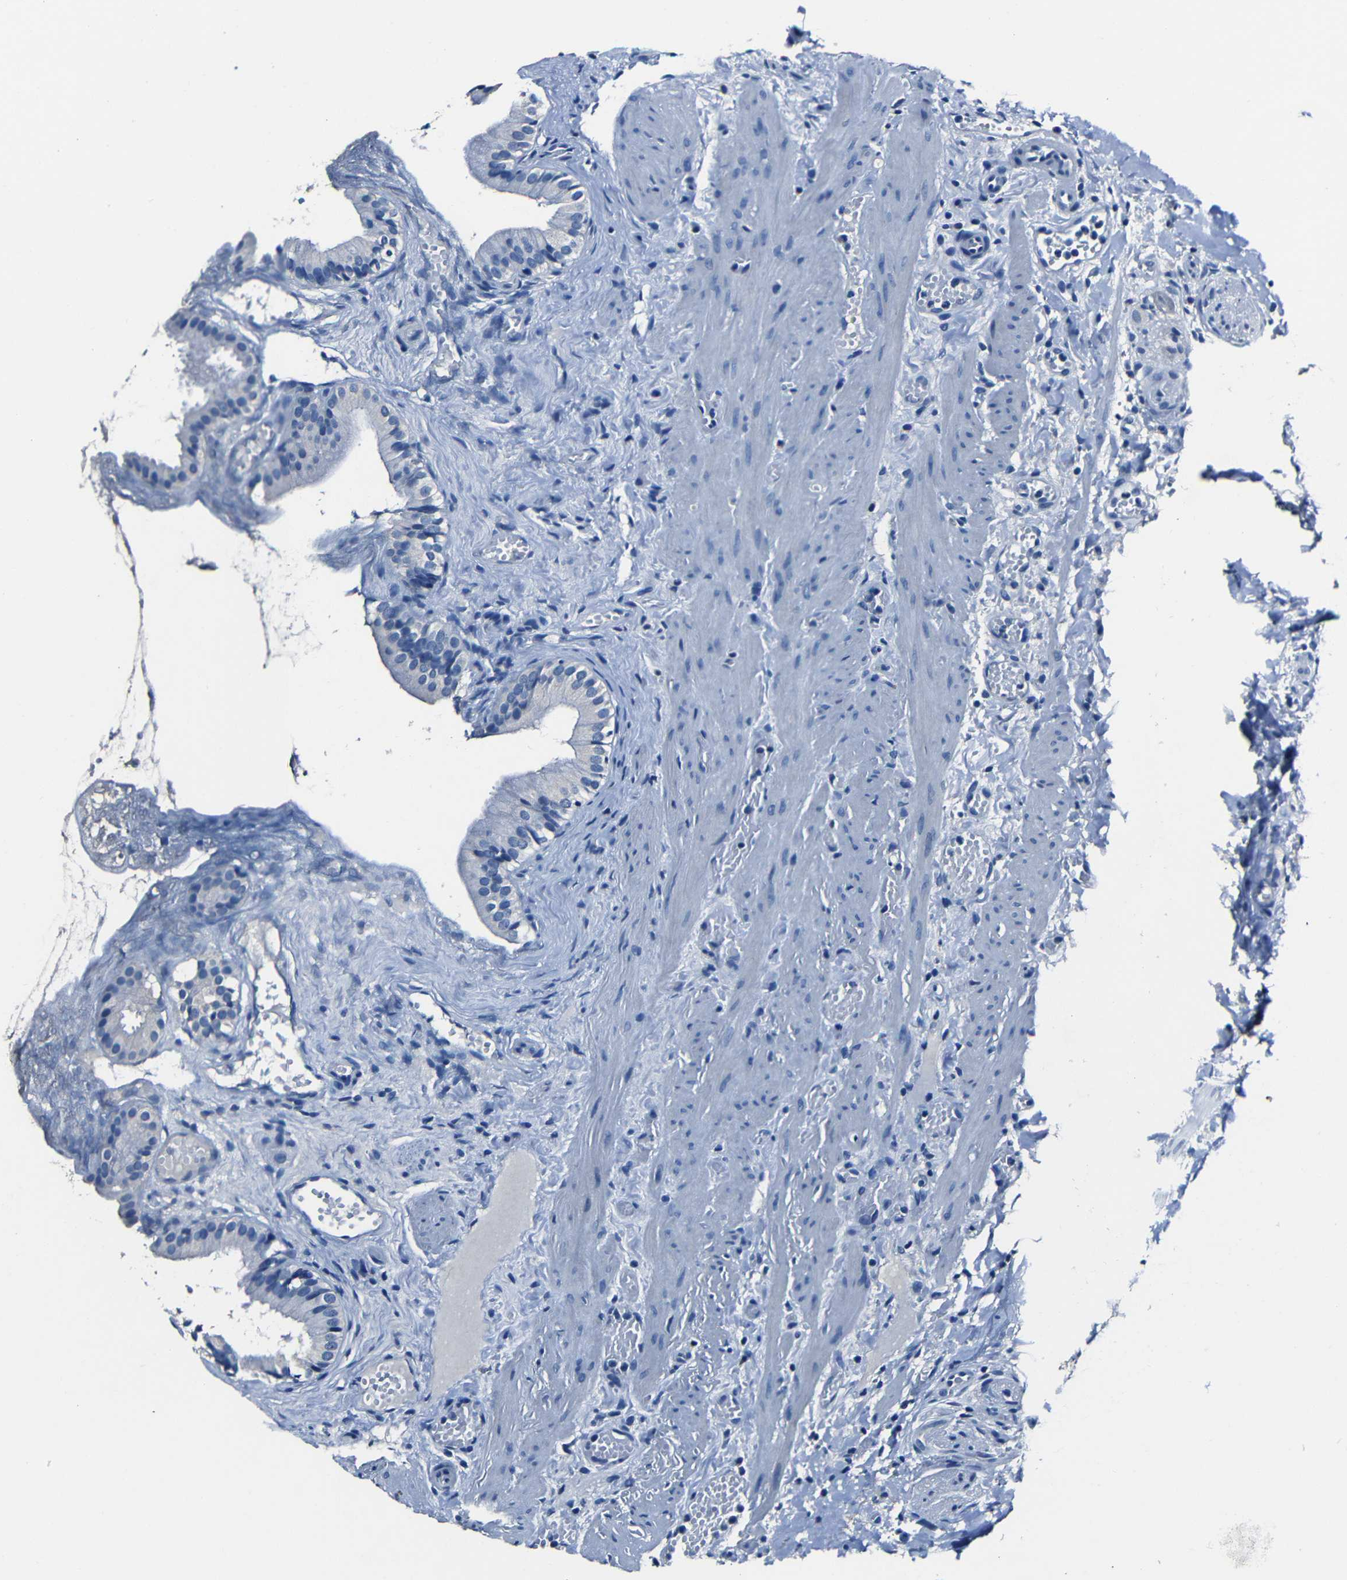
{"staining": {"intensity": "negative", "quantity": "none", "location": "none"}, "tissue": "gallbladder", "cell_type": "Glandular cells", "image_type": "normal", "snomed": [{"axis": "morphology", "description": "Normal tissue, NOS"}, {"axis": "topography", "description": "Gallbladder"}], "caption": "A high-resolution image shows immunohistochemistry staining of unremarkable gallbladder, which reveals no significant staining in glandular cells.", "gene": "NCMAP", "patient": {"sex": "female", "age": 26}}